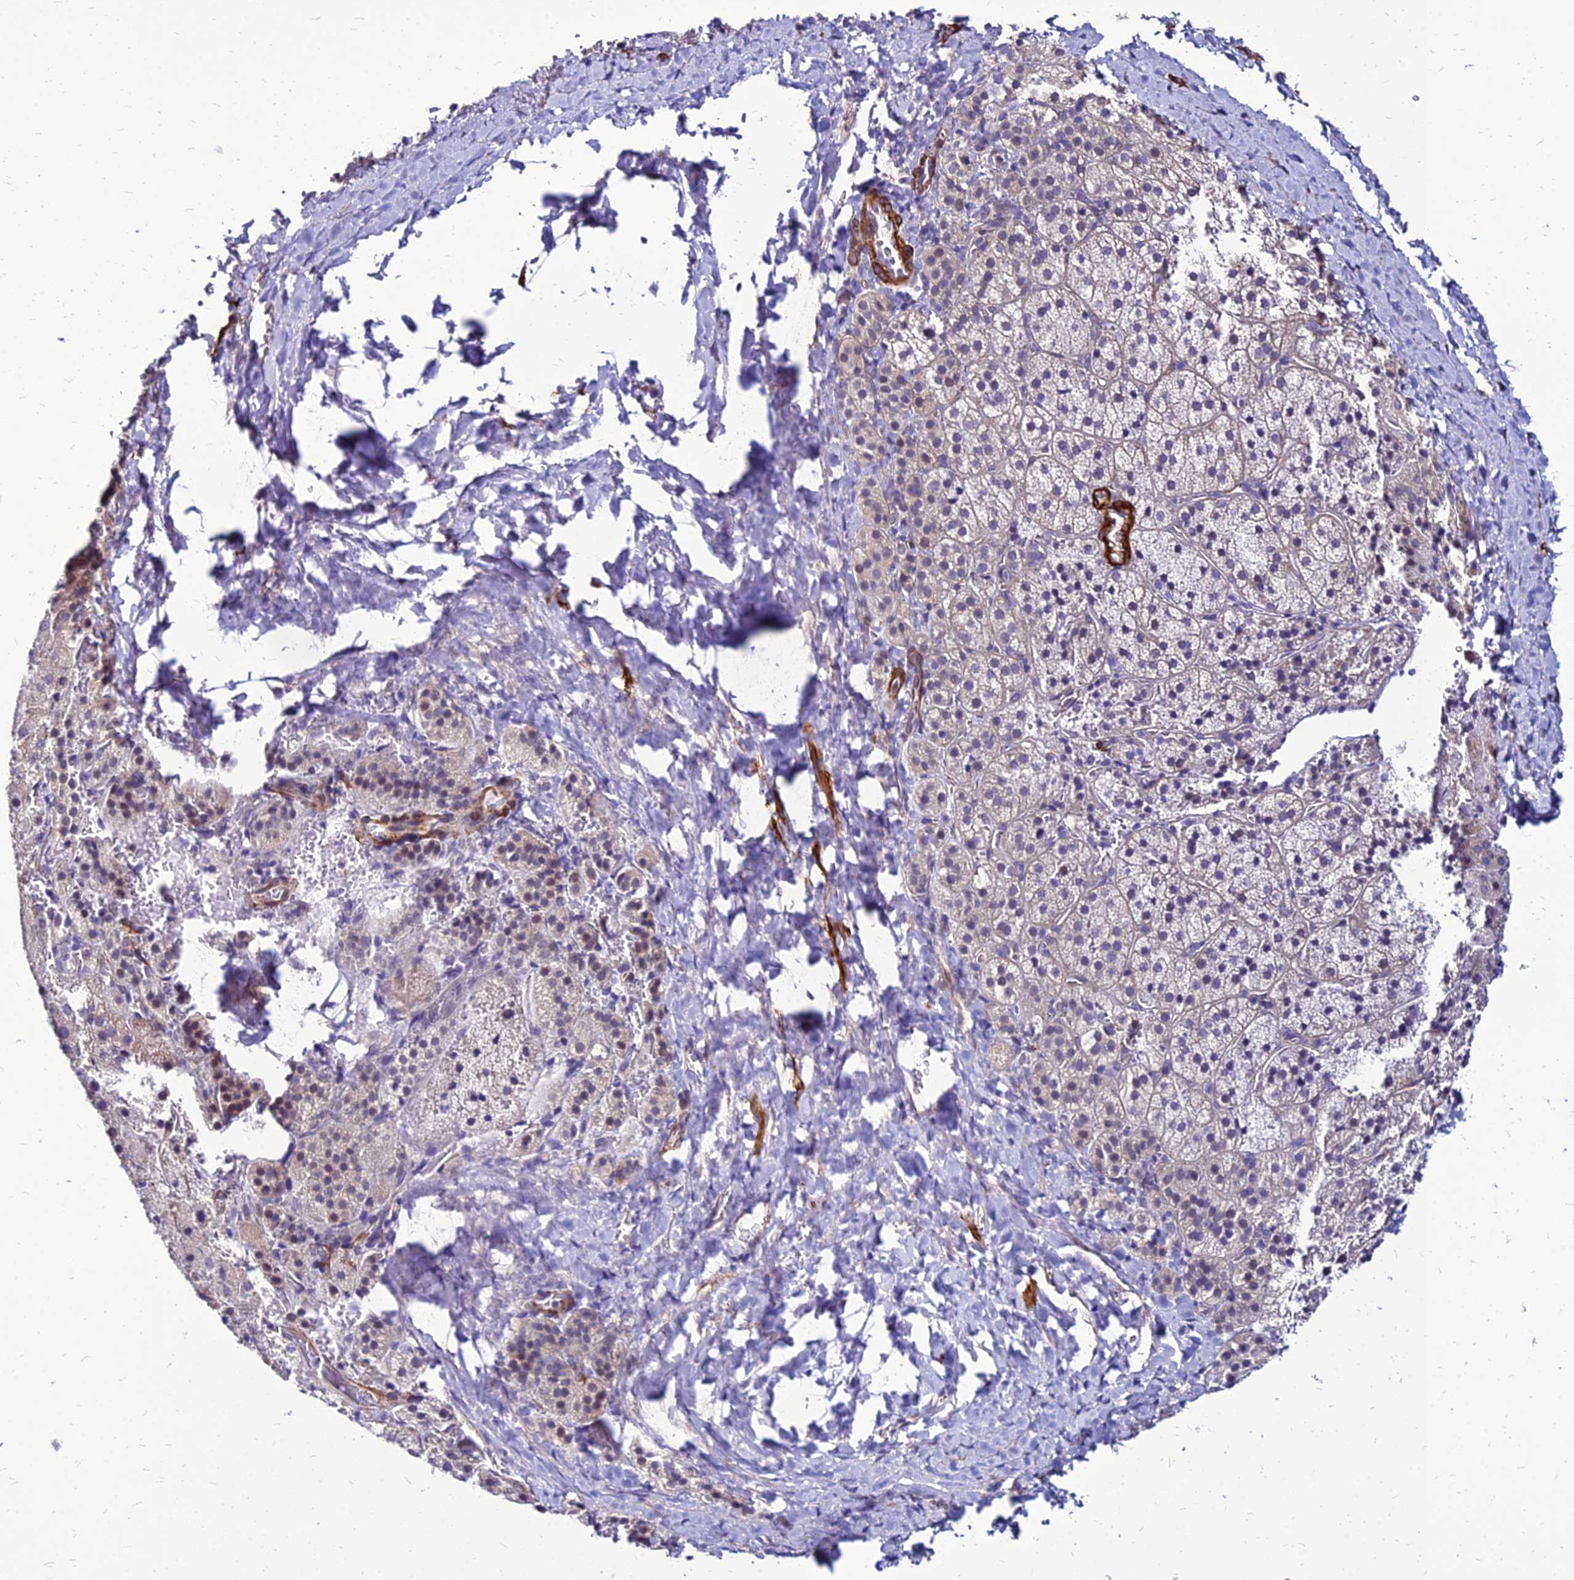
{"staining": {"intensity": "moderate", "quantity": "<25%", "location": "cytoplasmic/membranous"}, "tissue": "adrenal gland", "cell_type": "Glandular cells", "image_type": "normal", "snomed": [{"axis": "morphology", "description": "Normal tissue, NOS"}, {"axis": "topography", "description": "Adrenal gland"}], "caption": "Moderate cytoplasmic/membranous protein positivity is appreciated in about <25% of glandular cells in adrenal gland. (DAB IHC with brightfield microscopy, high magnification).", "gene": "YEATS2", "patient": {"sex": "female", "age": 44}}